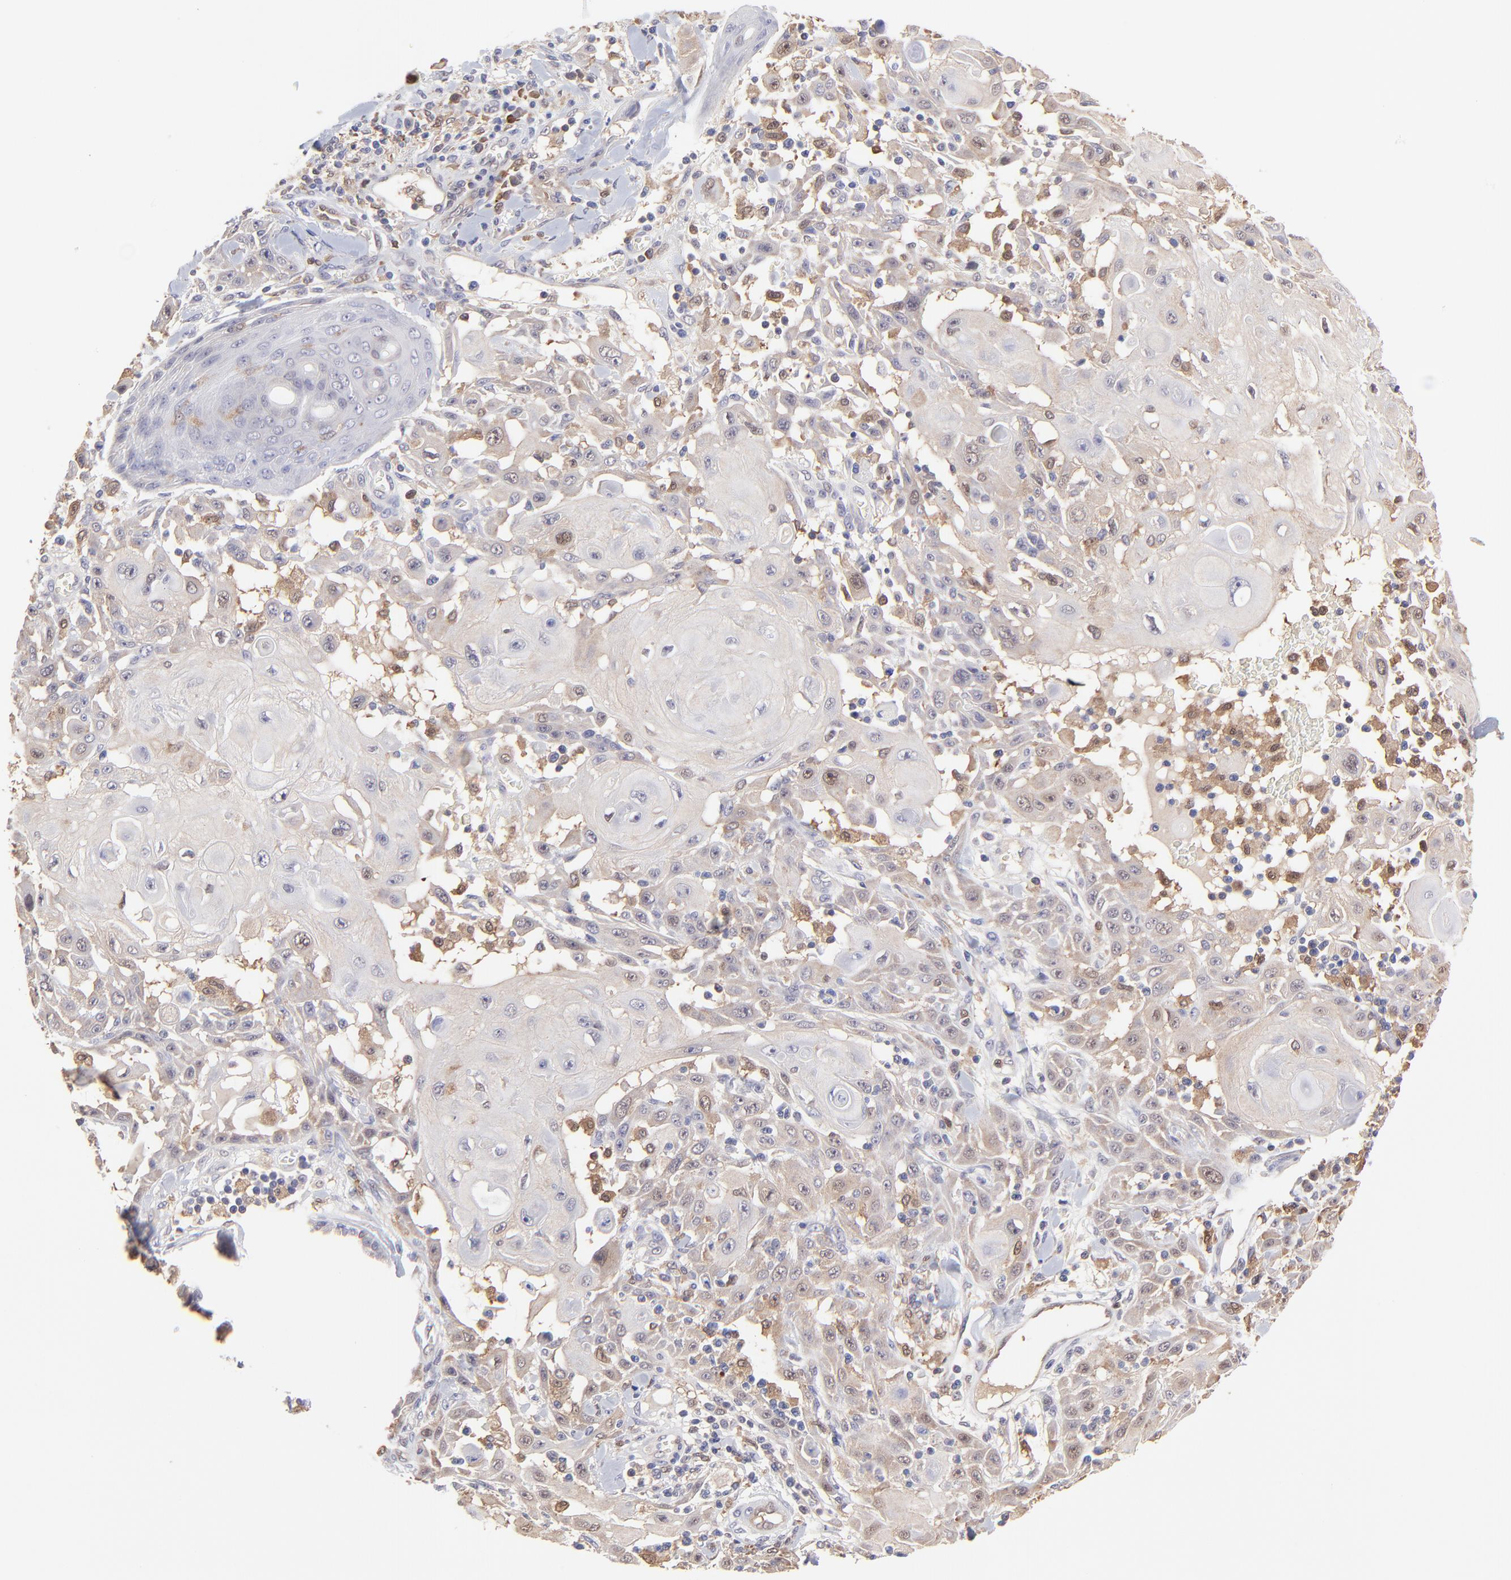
{"staining": {"intensity": "weak", "quantity": "<25%", "location": "cytoplasmic/membranous,nuclear"}, "tissue": "skin cancer", "cell_type": "Tumor cells", "image_type": "cancer", "snomed": [{"axis": "morphology", "description": "Squamous cell carcinoma, NOS"}, {"axis": "topography", "description": "Skin"}], "caption": "DAB immunohistochemical staining of human skin squamous cell carcinoma reveals no significant staining in tumor cells.", "gene": "HYAL1", "patient": {"sex": "male", "age": 24}}